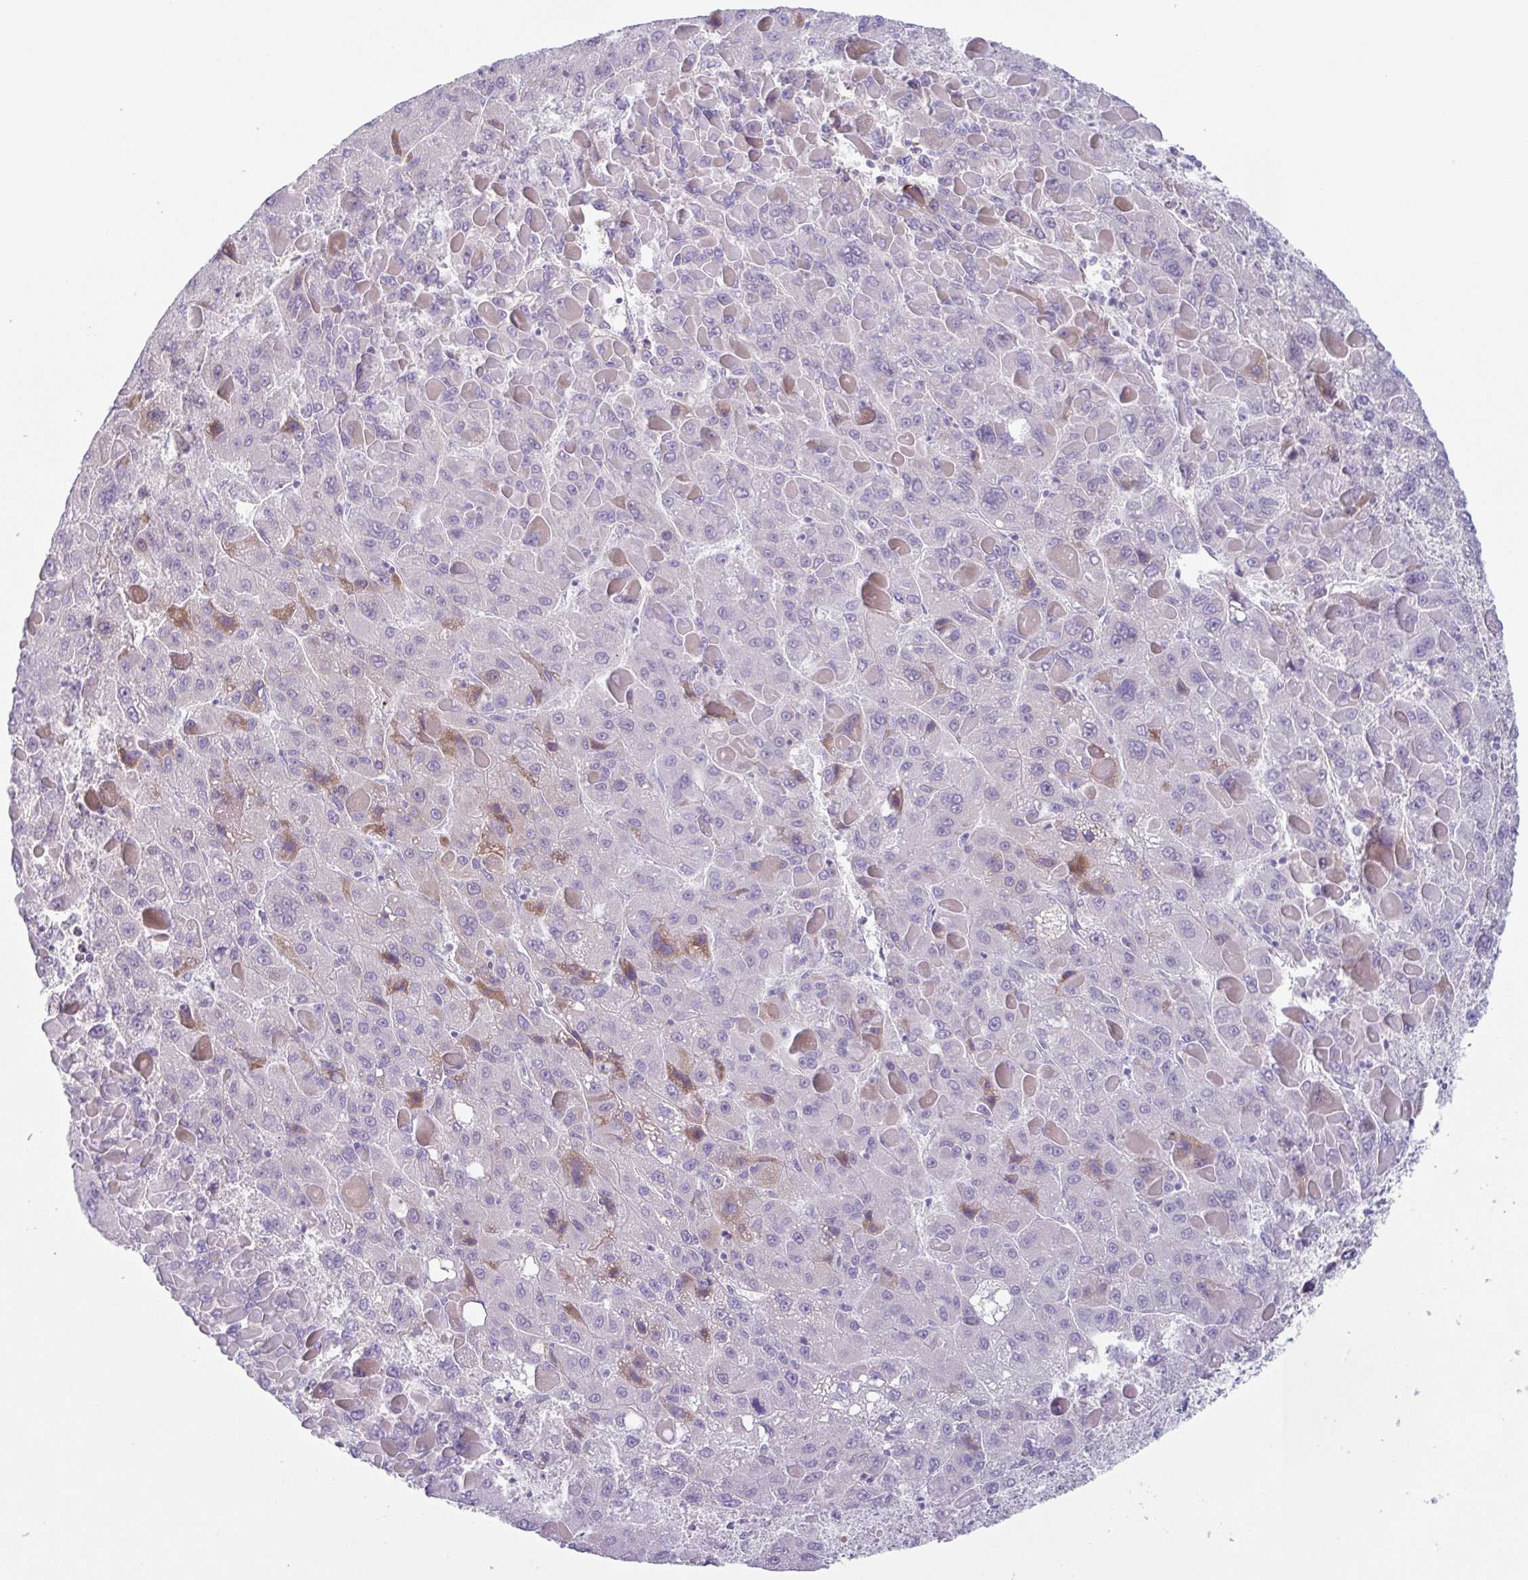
{"staining": {"intensity": "negative", "quantity": "none", "location": "none"}, "tissue": "liver cancer", "cell_type": "Tumor cells", "image_type": "cancer", "snomed": [{"axis": "morphology", "description": "Carcinoma, Hepatocellular, NOS"}, {"axis": "topography", "description": "Liver"}], "caption": "Immunohistochemistry (IHC) of hepatocellular carcinoma (liver) reveals no positivity in tumor cells.", "gene": "MYH10", "patient": {"sex": "female", "age": 82}}